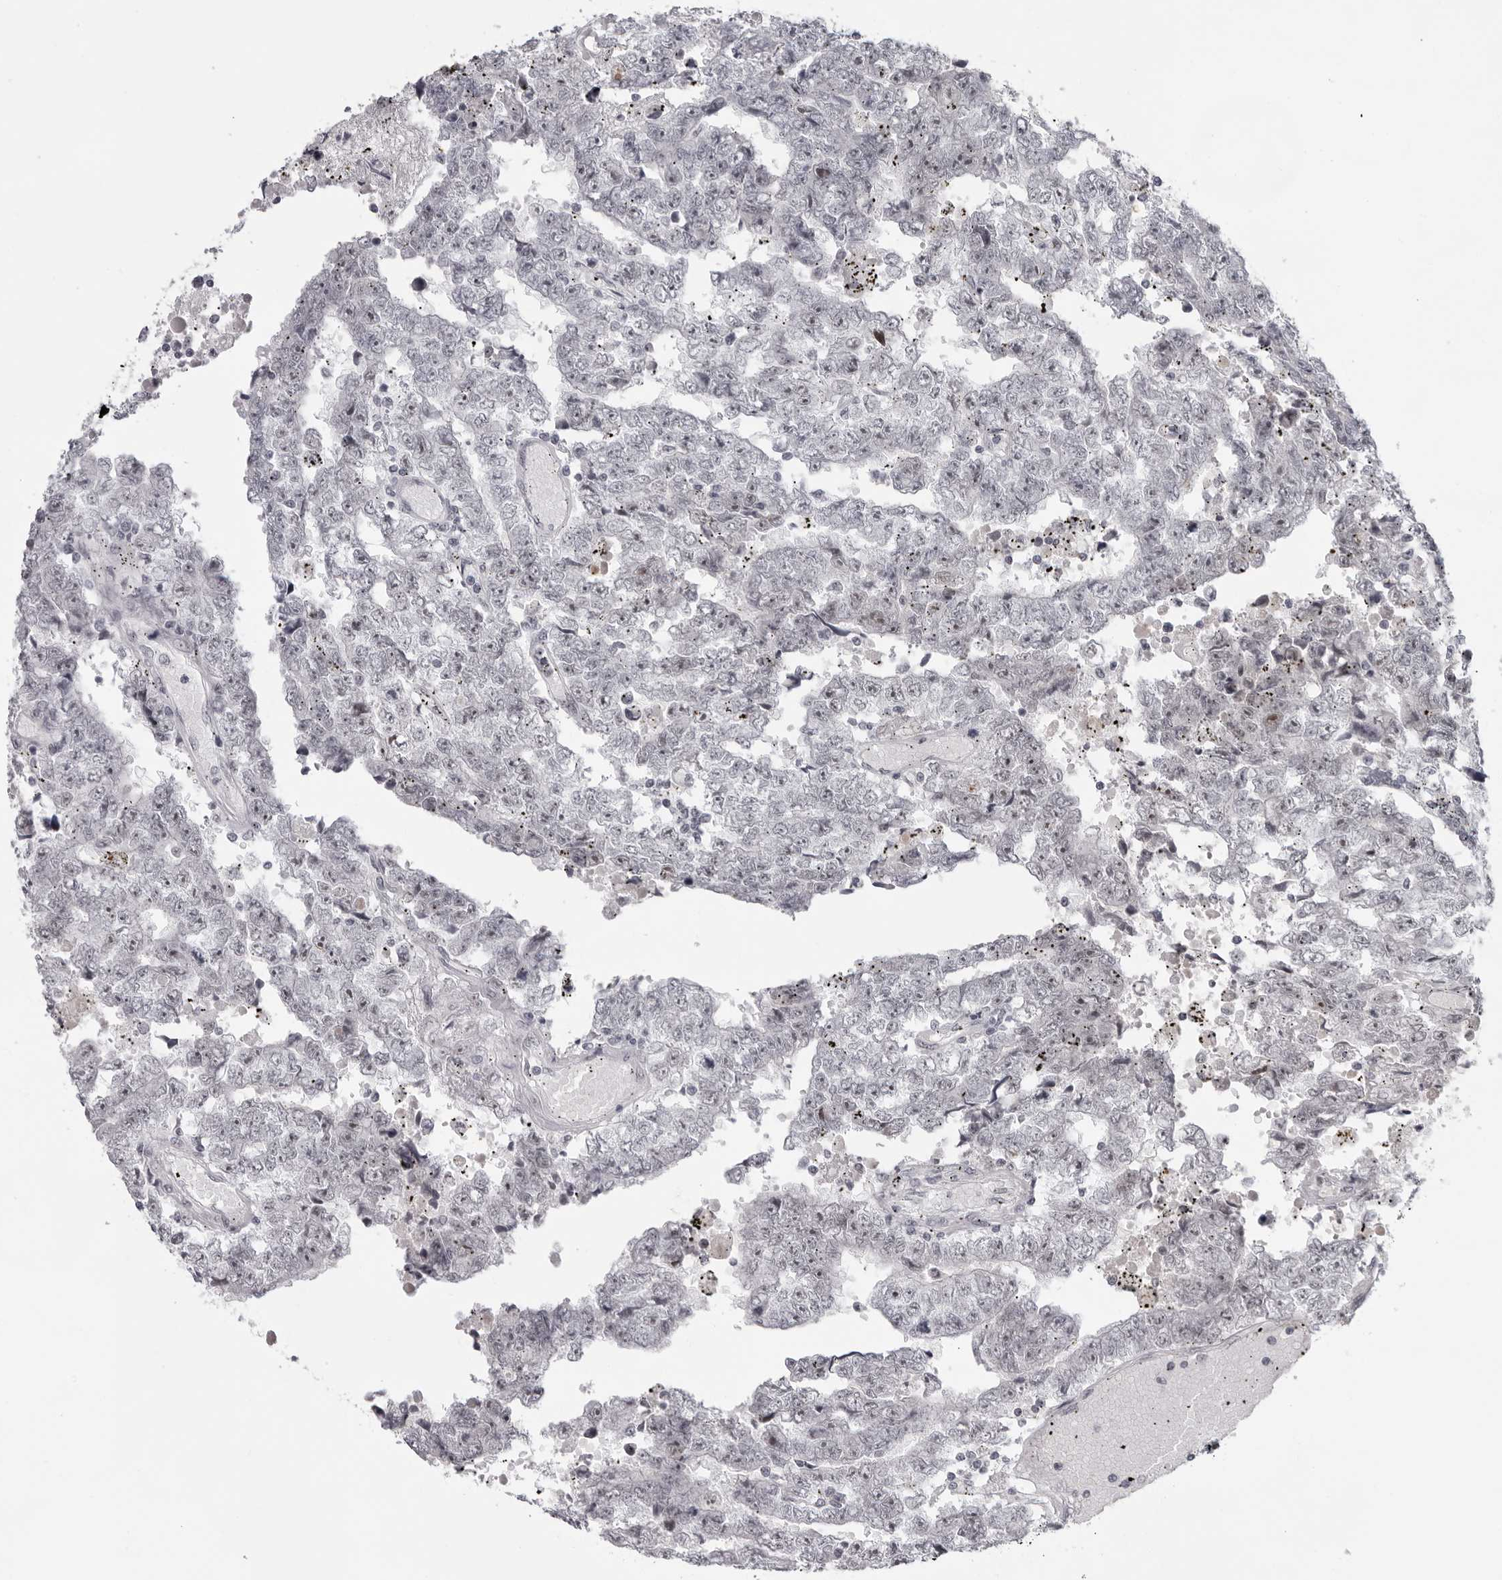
{"staining": {"intensity": "negative", "quantity": "none", "location": "none"}, "tissue": "testis cancer", "cell_type": "Tumor cells", "image_type": "cancer", "snomed": [{"axis": "morphology", "description": "Carcinoma, Embryonal, NOS"}, {"axis": "topography", "description": "Testis"}], "caption": "Immunohistochemical staining of human testis cancer (embryonal carcinoma) exhibits no significant expression in tumor cells.", "gene": "EXOSC10", "patient": {"sex": "male", "age": 25}}